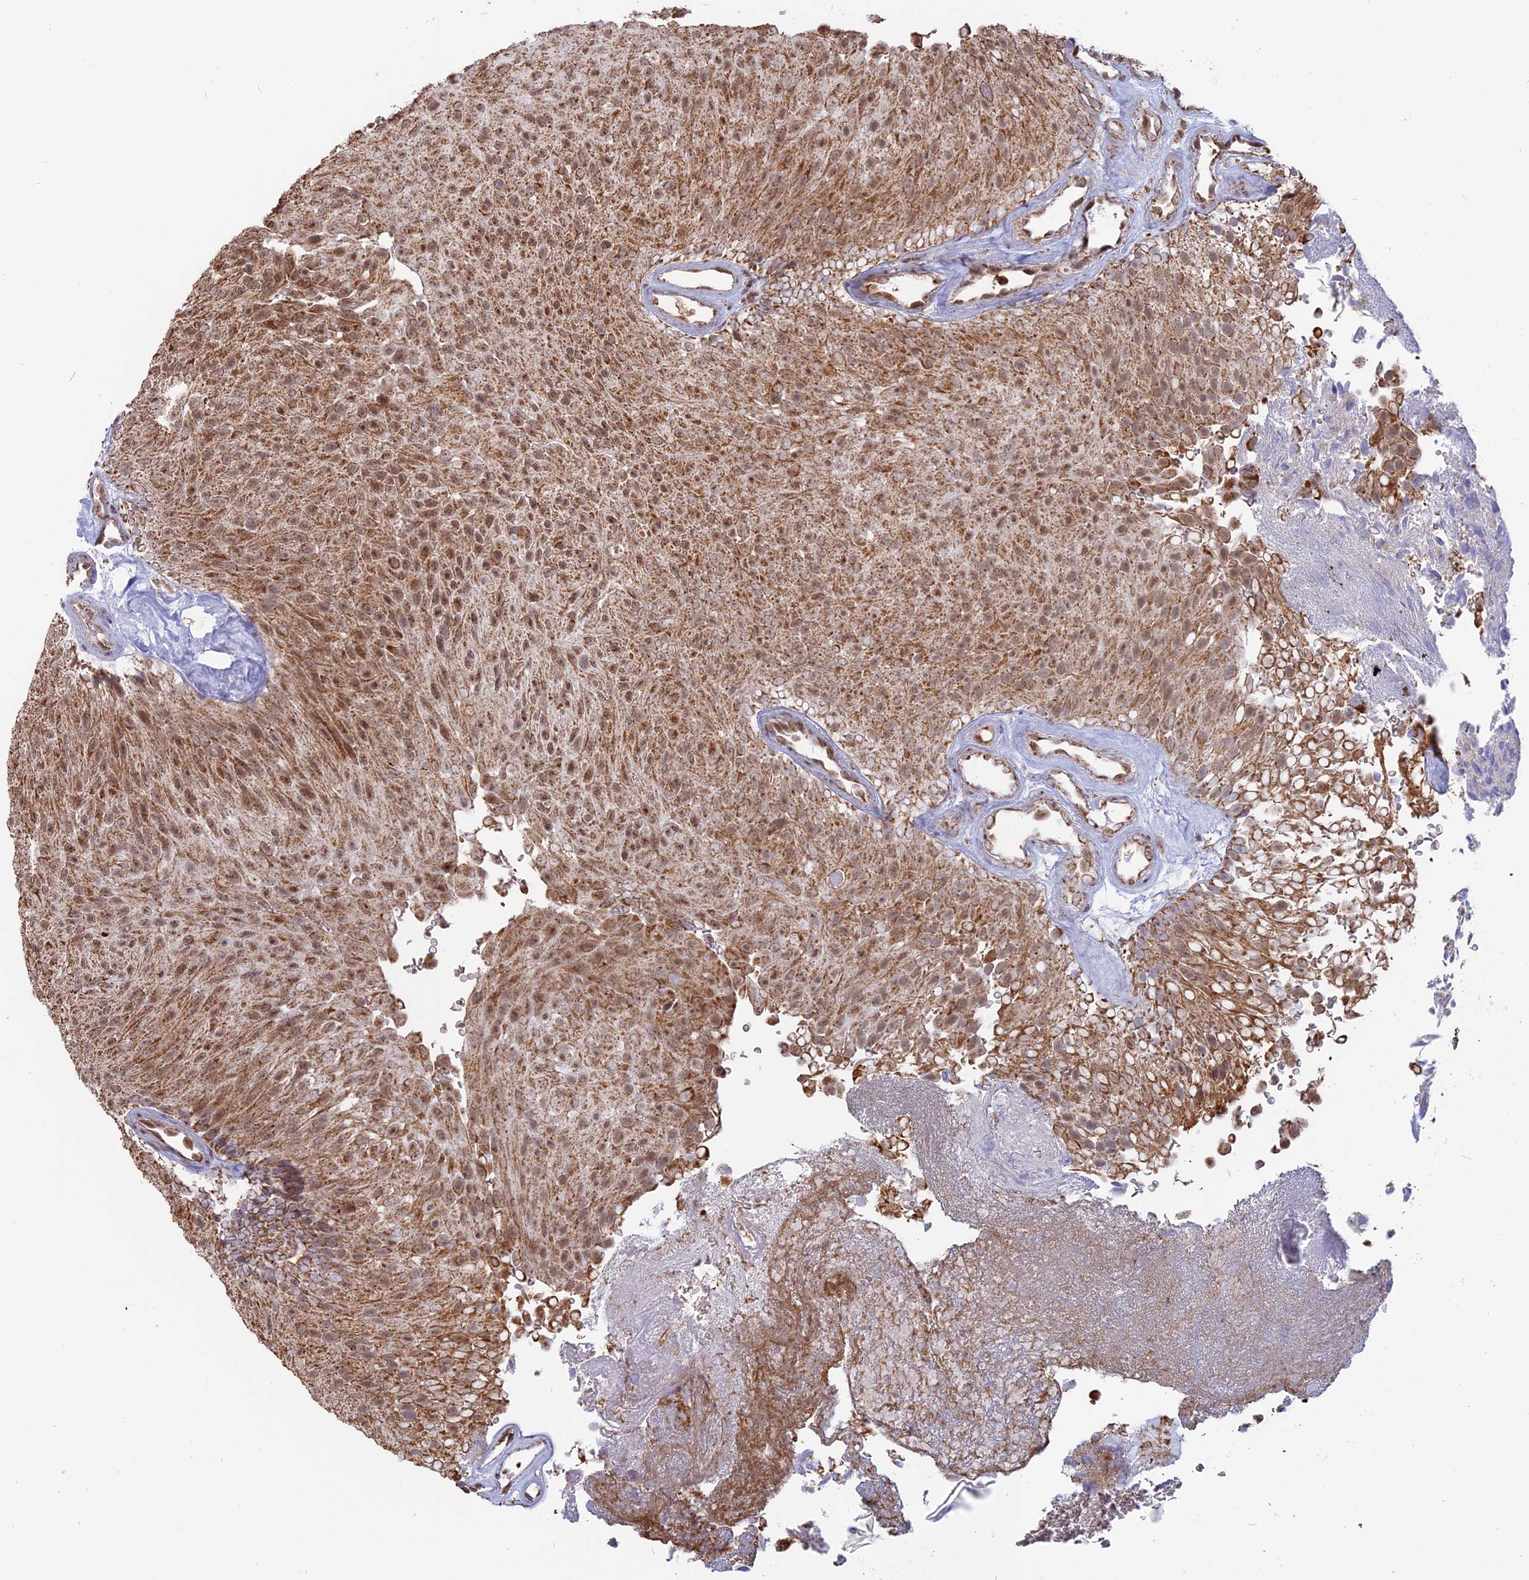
{"staining": {"intensity": "moderate", "quantity": ">75%", "location": "cytoplasmic/membranous,nuclear"}, "tissue": "urothelial cancer", "cell_type": "Tumor cells", "image_type": "cancer", "snomed": [{"axis": "morphology", "description": "Urothelial carcinoma, Low grade"}, {"axis": "topography", "description": "Urinary bladder"}], "caption": "High-magnification brightfield microscopy of urothelial cancer stained with DAB (3,3'-diaminobenzidine) (brown) and counterstained with hematoxylin (blue). tumor cells exhibit moderate cytoplasmic/membranous and nuclear staining is present in approximately>75% of cells.", "gene": "ARHGAP40", "patient": {"sex": "male", "age": 78}}